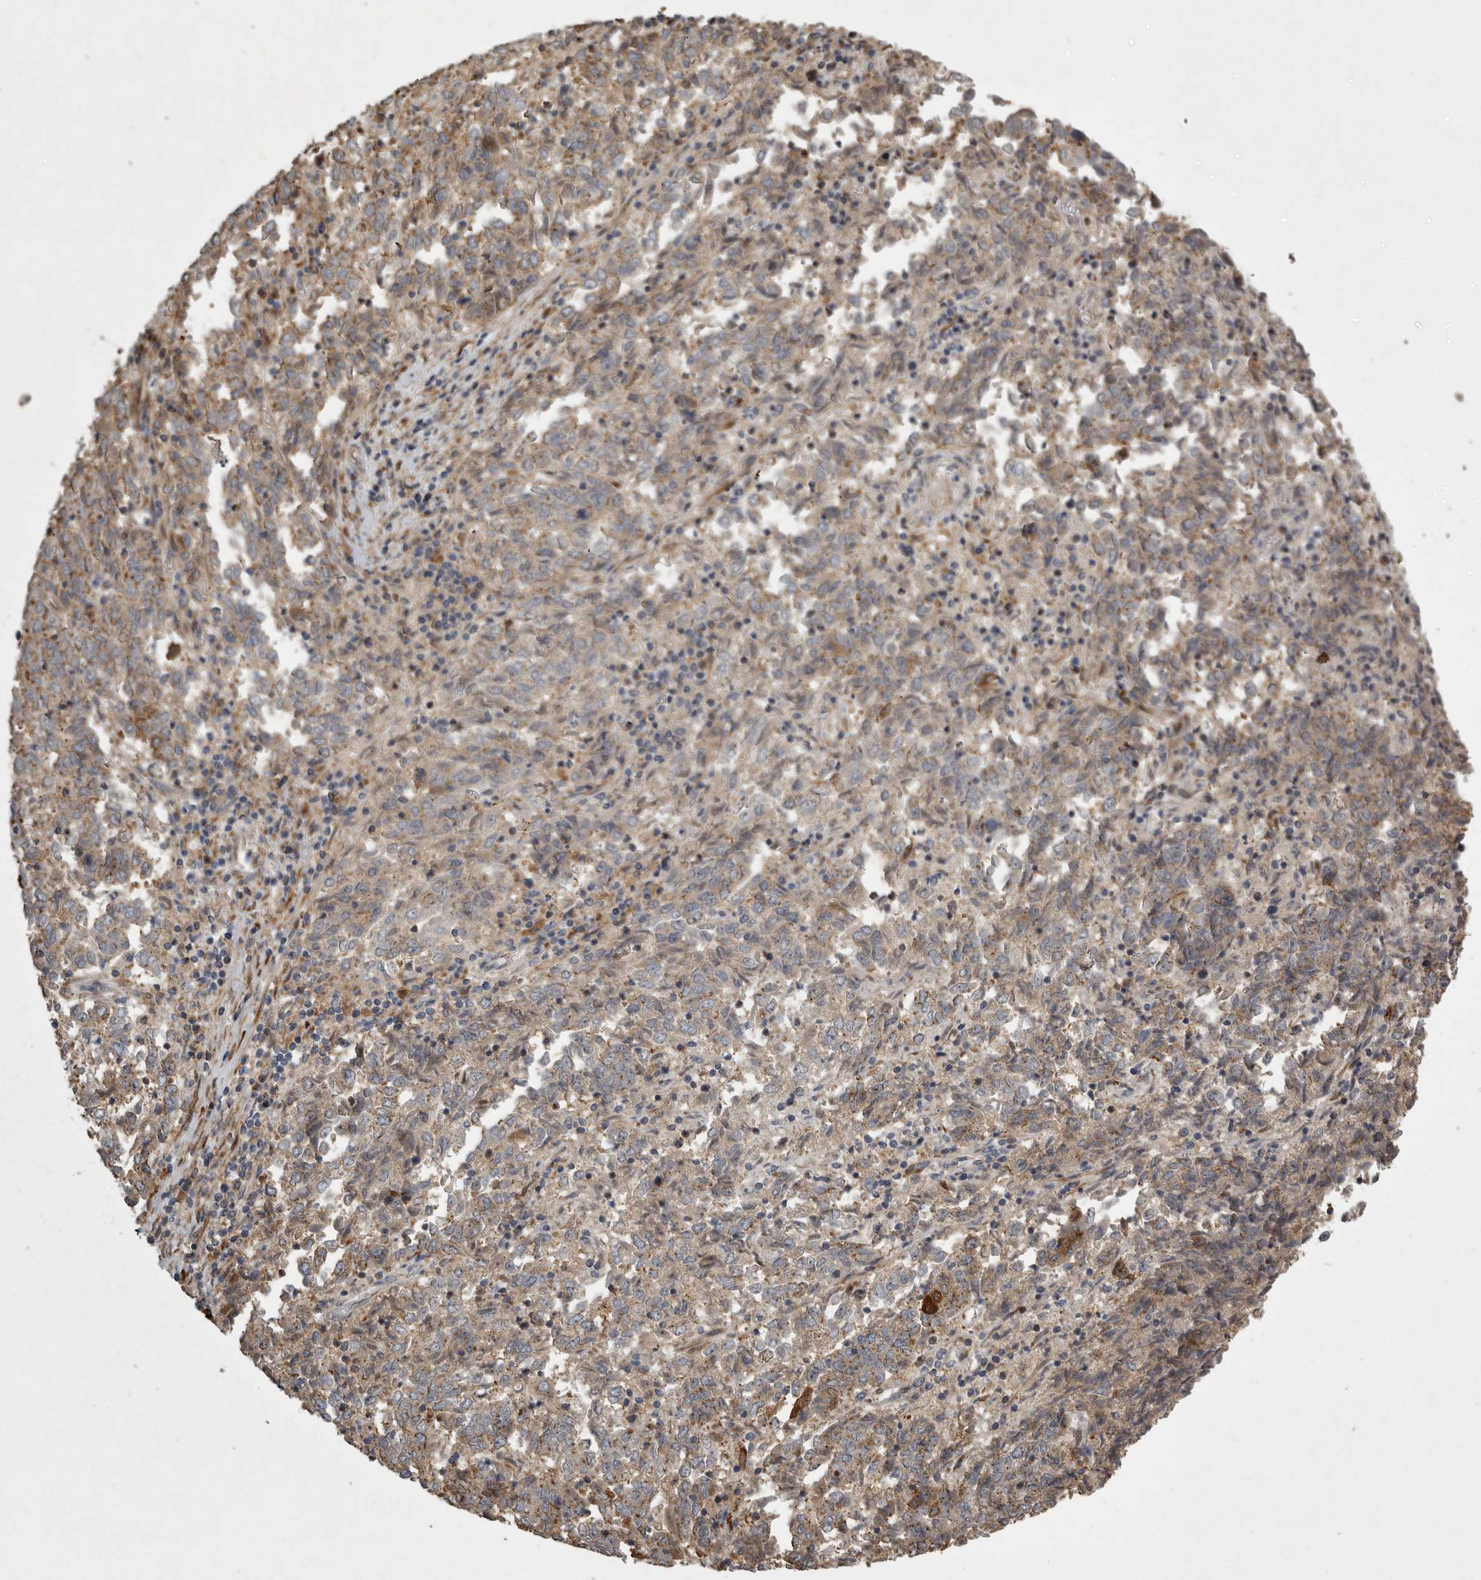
{"staining": {"intensity": "weak", "quantity": ">75%", "location": "cytoplasmic/membranous"}, "tissue": "endometrial cancer", "cell_type": "Tumor cells", "image_type": "cancer", "snomed": [{"axis": "morphology", "description": "Adenocarcinoma, NOS"}, {"axis": "topography", "description": "Endometrium"}], "caption": "The image shows staining of endometrial cancer (adenocarcinoma), revealing weak cytoplasmic/membranous protein positivity (brown color) within tumor cells. The staining was performed using DAB to visualize the protein expression in brown, while the nuclei were stained in blue with hematoxylin (Magnification: 20x).", "gene": "MPDZ", "patient": {"sex": "female", "age": 80}}